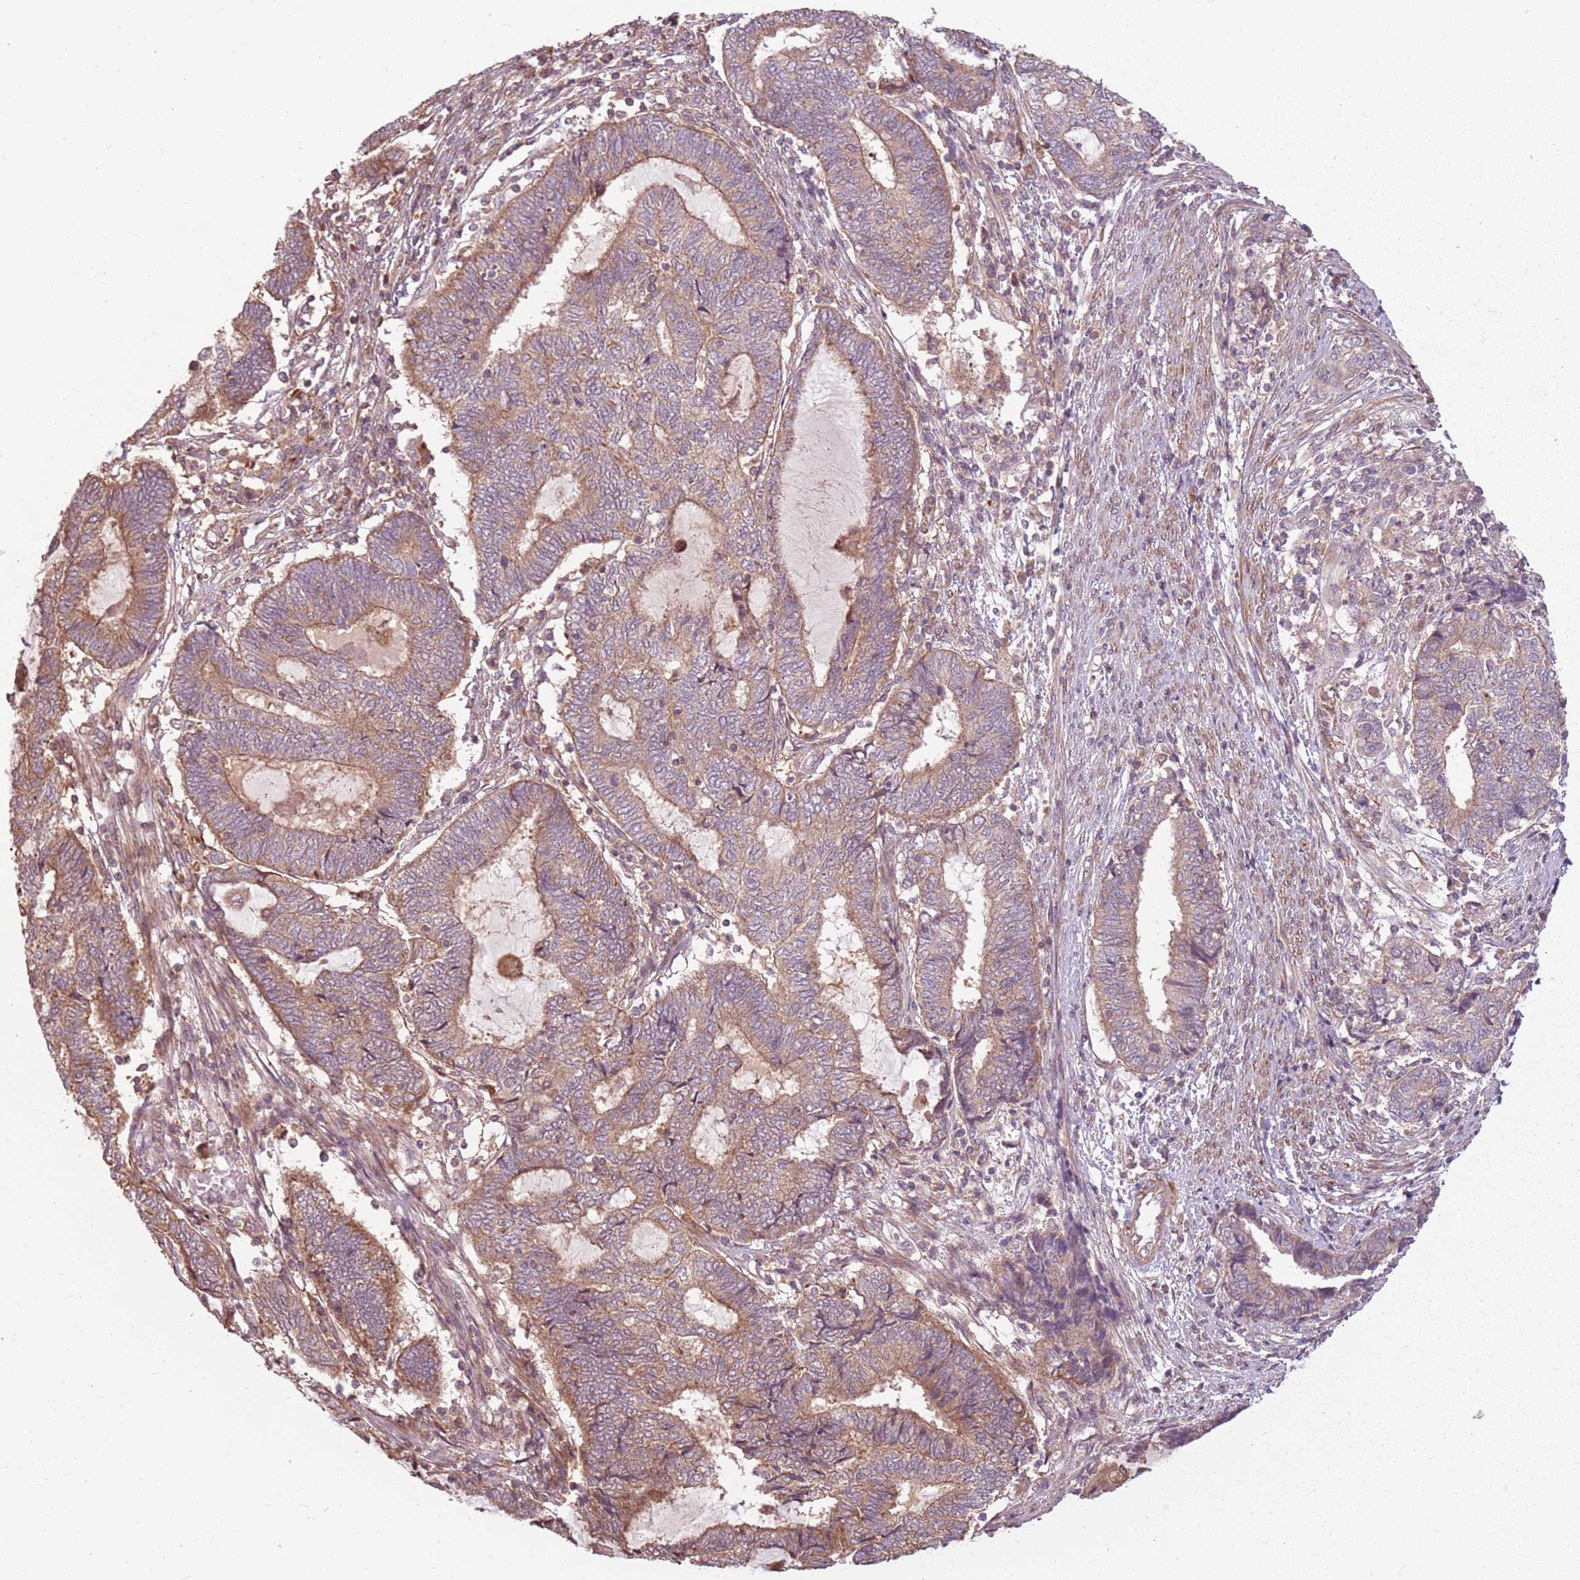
{"staining": {"intensity": "moderate", "quantity": "25%-75%", "location": "cytoplasmic/membranous"}, "tissue": "endometrial cancer", "cell_type": "Tumor cells", "image_type": "cancer", "snomed": [{"axis": "morphology", "description": "Adenocarcinoma, NOS"}, {"axis": "topography", "description": "Uterus"}, {"axis": "topography", "description": "Endometrium"}], "caption": "A photomicrograph of adenocarcinoma (endometrial) stained for a protein reveals moderate cytoplasmic/membranous brown staining in tumor cells.", "gene": "RPL21", "patient": {"sex": "female", "age": 70}}